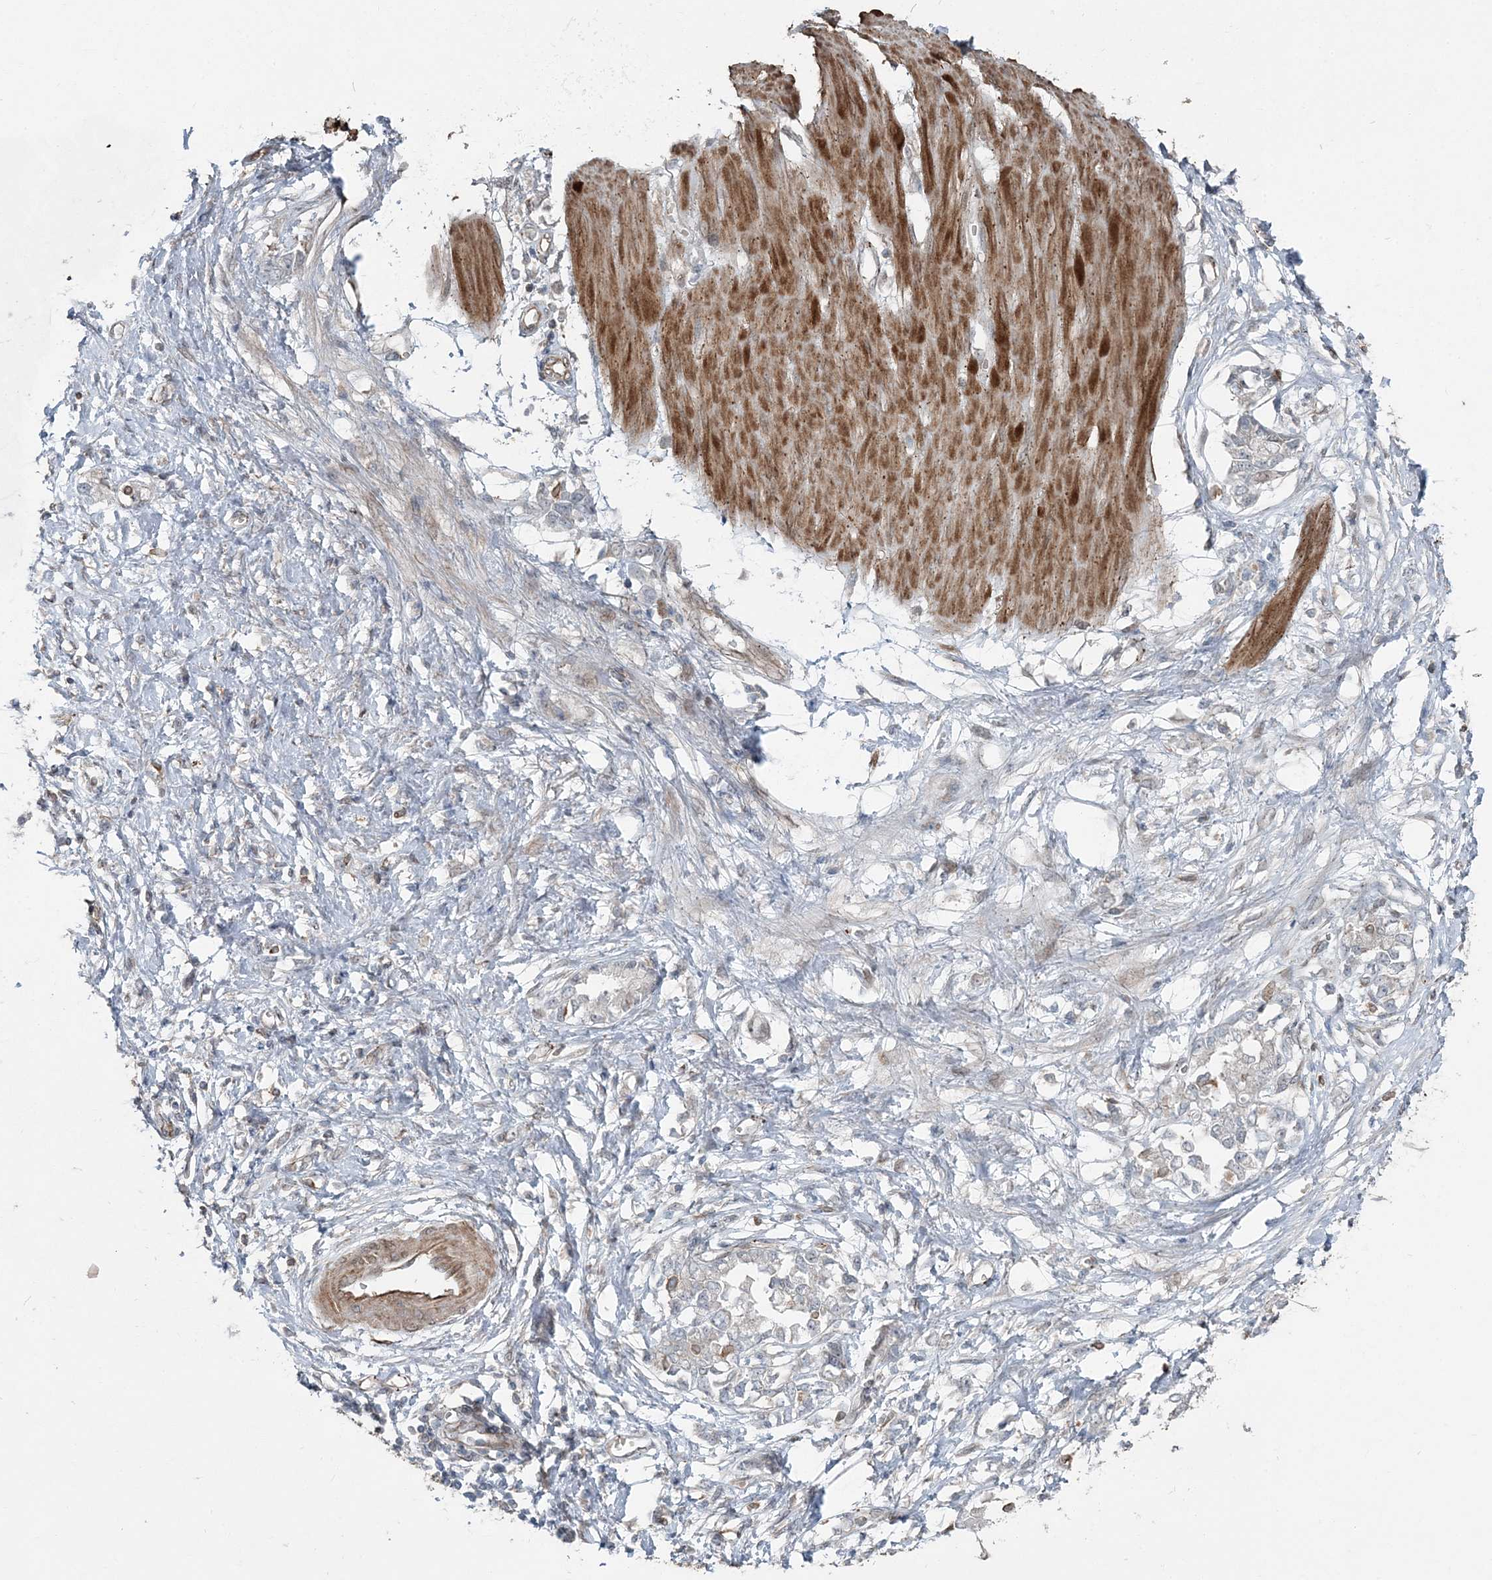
{"staining": {"intensity": "negative", "quantity": "none", "location": "none"}, "tissue": "stomach cancer", "cell_type": "Tumor cells", "image_type": "cancer", "snomed": [{"axis": "morphology", "description": "Adenocarcinoma, NOS"}, {"axis": "topography", "description": "Stomach"}], "caption": "A photomicrograph of human stomach cancer (adenocarcinoma) is negative for staining in tumor cells.", "gene": "FBXL17", "patient": {"sex": "female", "age": 76}}